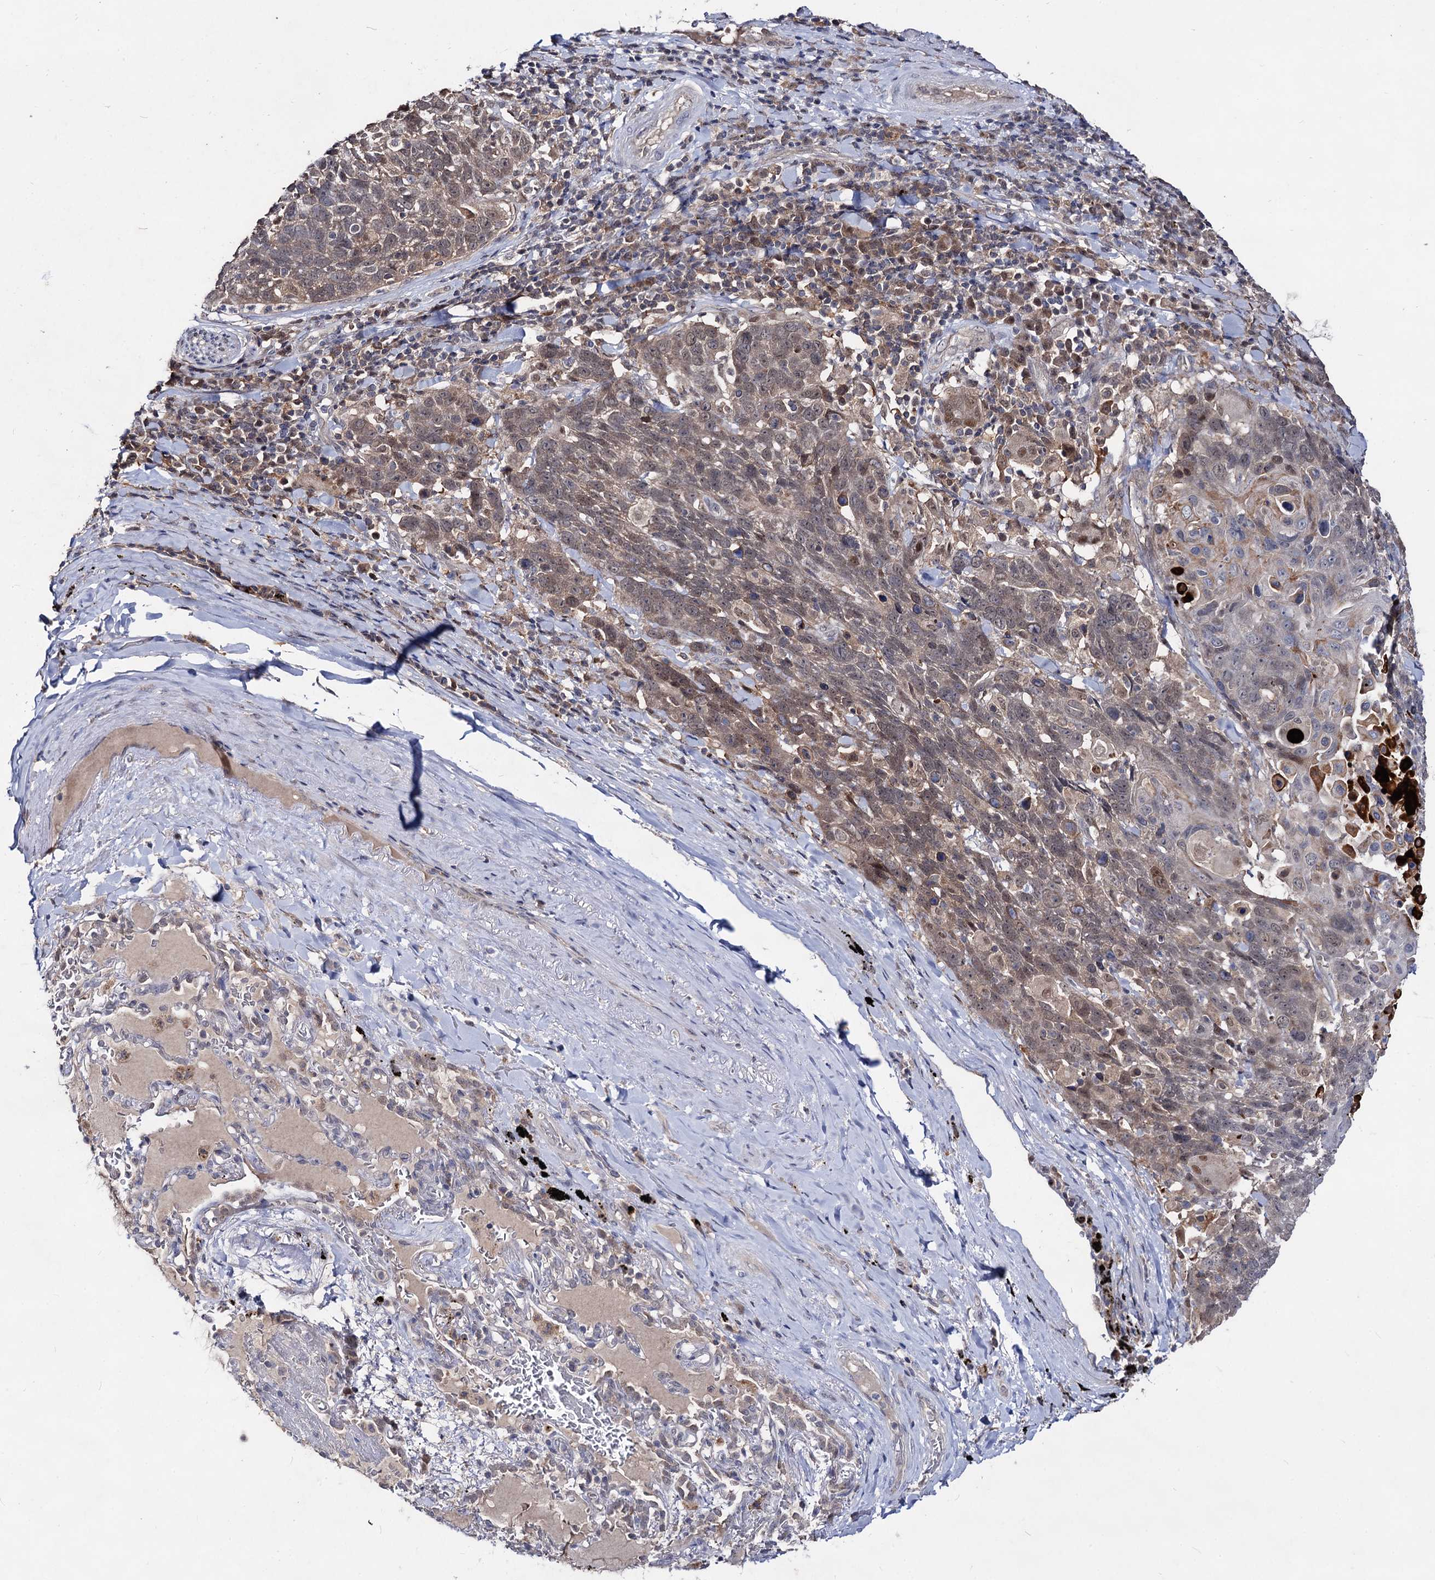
{"staining": {"intensity": "weak", "quantity": "<25%", "location": "cytoplasmic/membranous"}, "tissue": "lung cancer", "cell_type": "Tumor cells", "image_type": "cancer", "snomed": [{"axis": "morphology", "description": "Squamous cell carcinoma, NOS"}, {"axis": "topography", "description": "Lung"}], "caption": "Lung cancer stained for a protein using immunohistochemistry exhibits no staining tumor cells.", "gene": "ACTR6", "patient": {"sex": "male", "age": 66}}